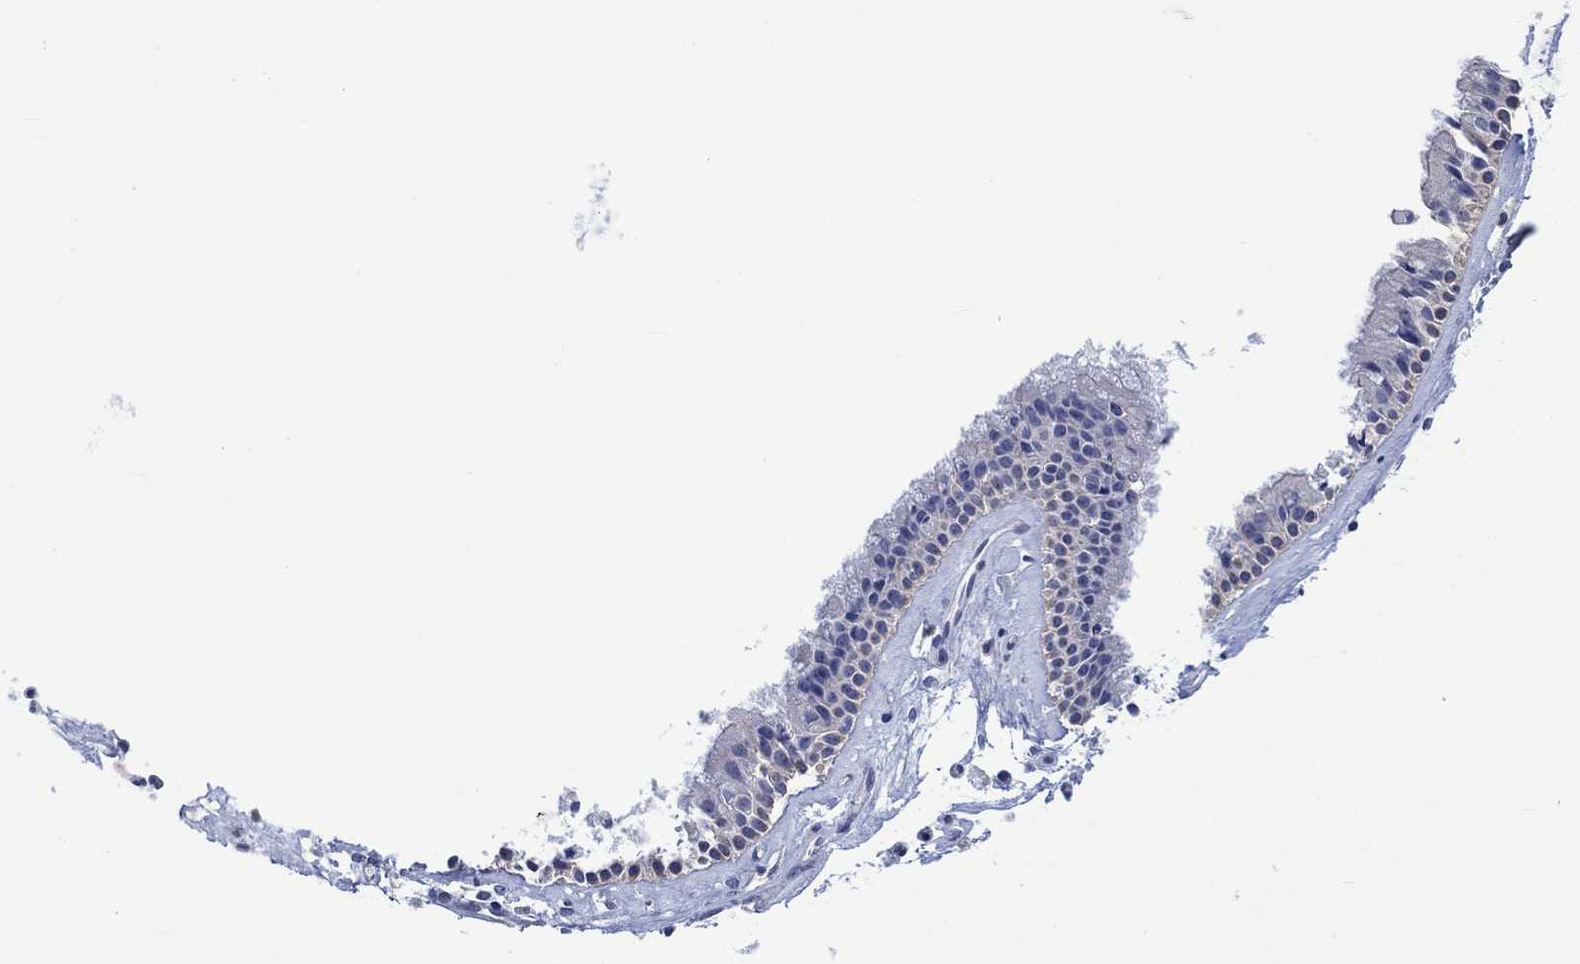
{"staining": {"intensity": "weak", "quantity": "<25%", "location": "cytoplasmic/membranous"}, "tissue": "nasopharynx", "cell_type": "Respiratory epithelial cells", "image_type": "normal", "snomed": [{"axis": "morphology", "description": "Normal tissue, NOS"}, {"axis": "topography", "description": "Nasopharynx"}], "caption": "Immunohistochemical staining of unremarkable nasopharynx reveals no significant staining in respiratory epithelial cells.", "gene": "AGRP", "patient": {"sex": "female", "age": 47}}